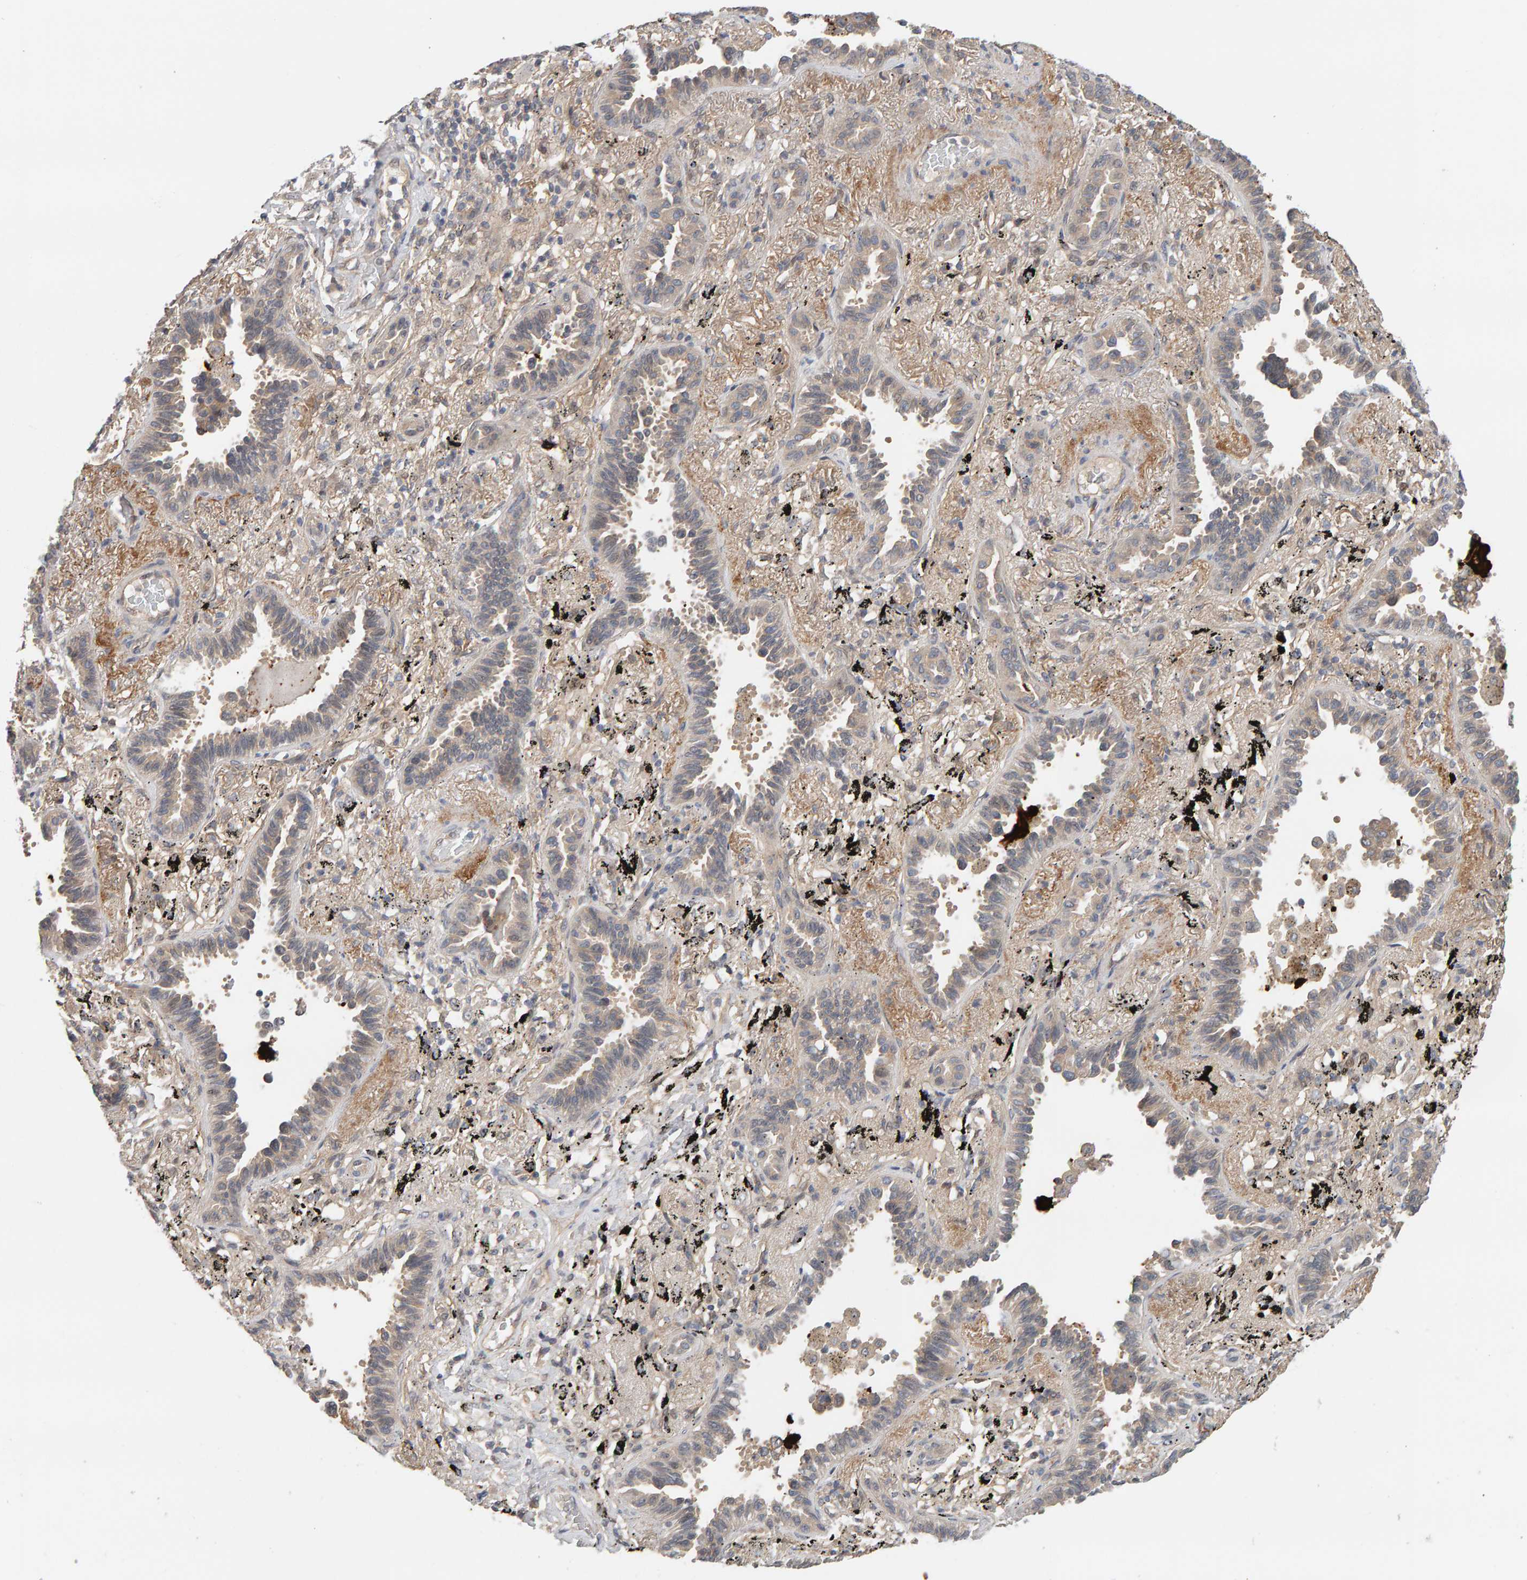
{"staining": {"intensity": "weak", "quantity": "25%-75%", "location": "cytoplasmic/membranous"}, "tissue": "lung cancer", "cell_type": "Tumor cells", "image_type": "cancer", "snomed": [{"axis": "morphology", "description": "Adenocarcinoma, NOS"}, {"axis": "topography", "description": "Lung"}], "caption": "A brown stain highlights weak cytoplasmic/membranous positivity of a protein in lung adenocarcinoma tumor cells.", "gene": "PPP1R16A", "patient": {"sex": "male", "age": 59}}